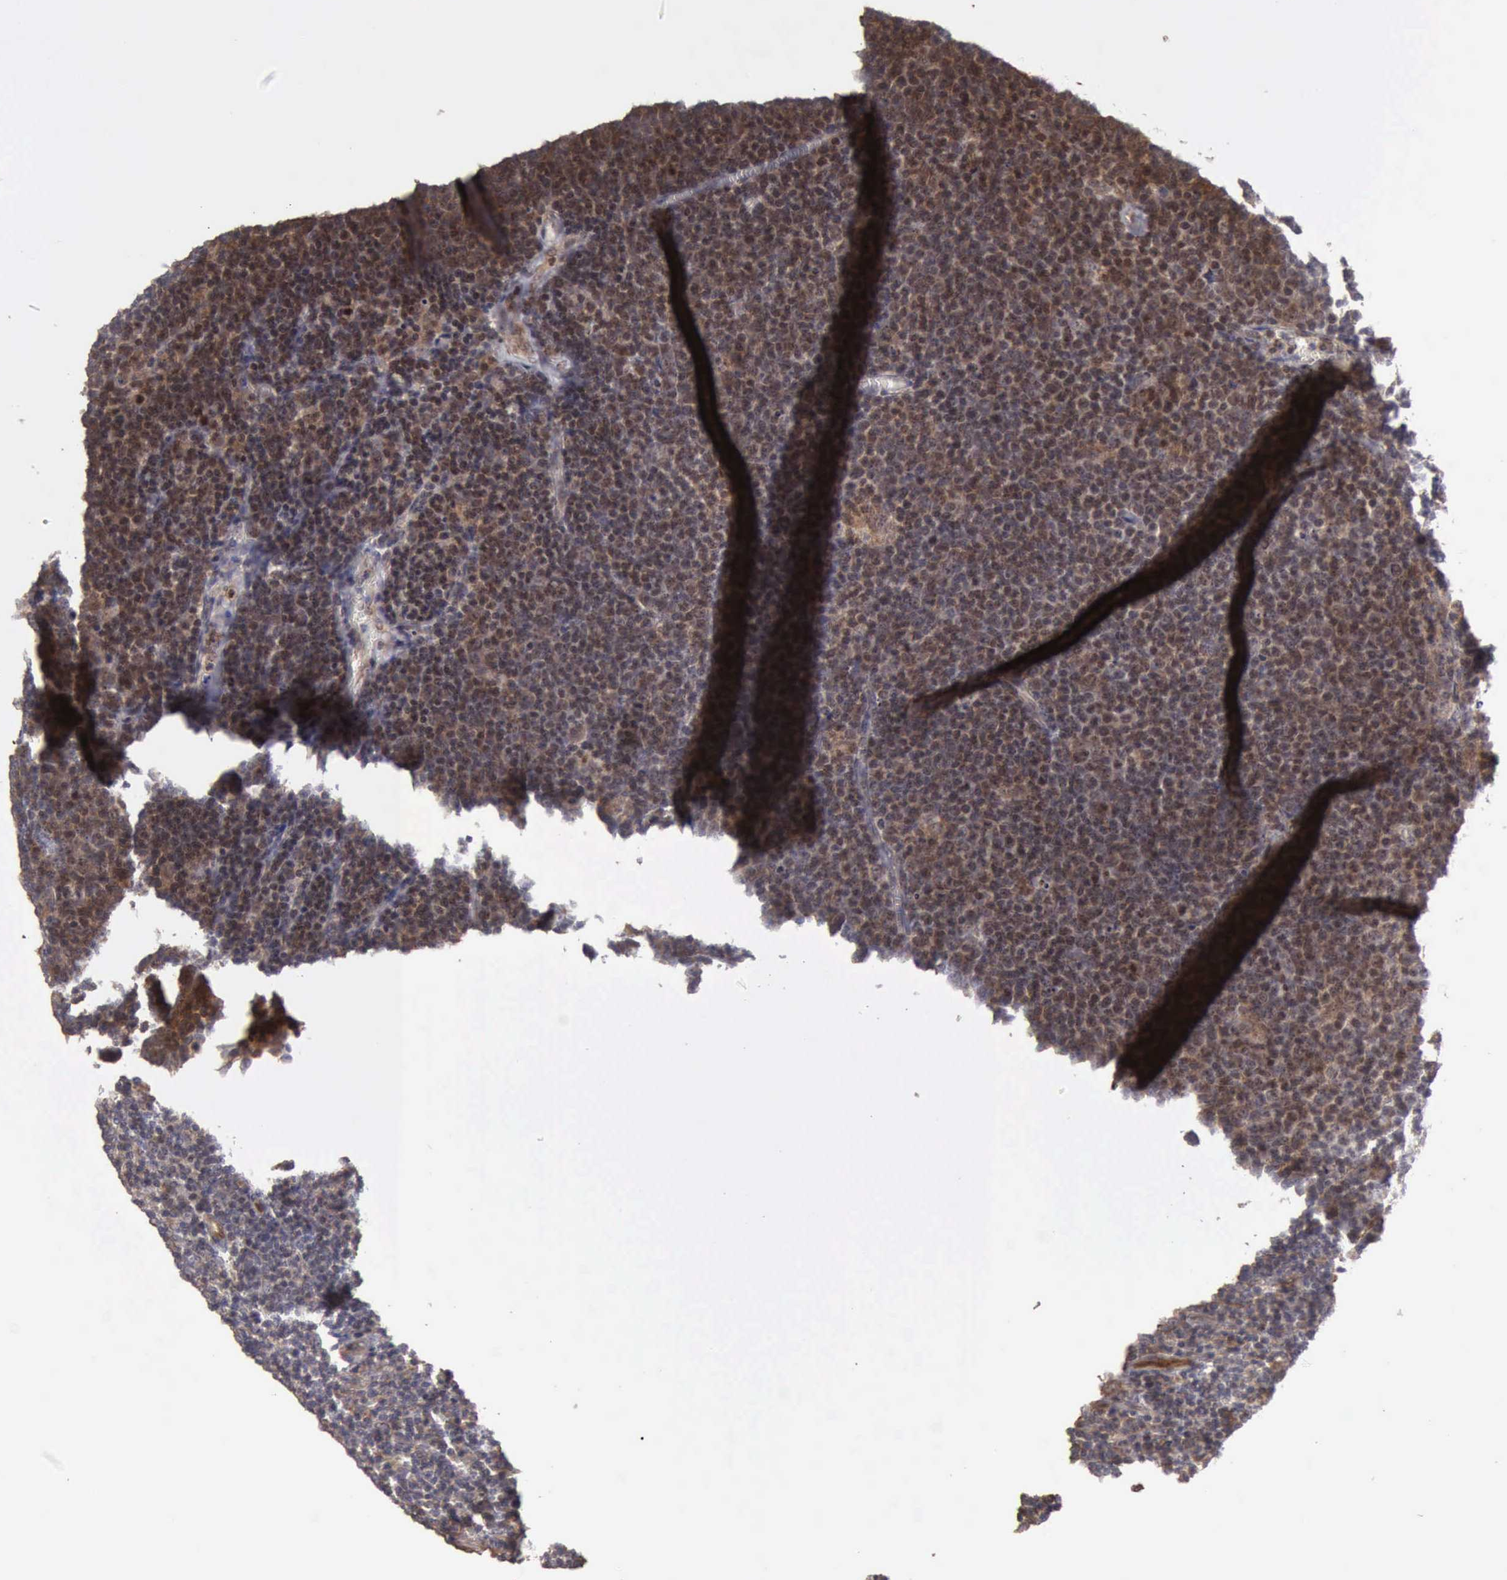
{"staining": {"intensity": "negative", "quantity": "none", "location": "none"}, "tissue": "lymphoma", "cell_type": "Tumor cells", "image_type": "cancer", "snomed": [{"axis": "morphology", "description": "Malignant lymphoma, non-Hodgkin's type, Low grade"}, {"axis": "topography", "description": "Lymph node"}], "caption": "Tumor cells are negative for protein expression in human low-grade malignant lymphoma, non-Hodgkin's type.", "gene": "BMX", "patient": {"sex": "male", "age": 74}}